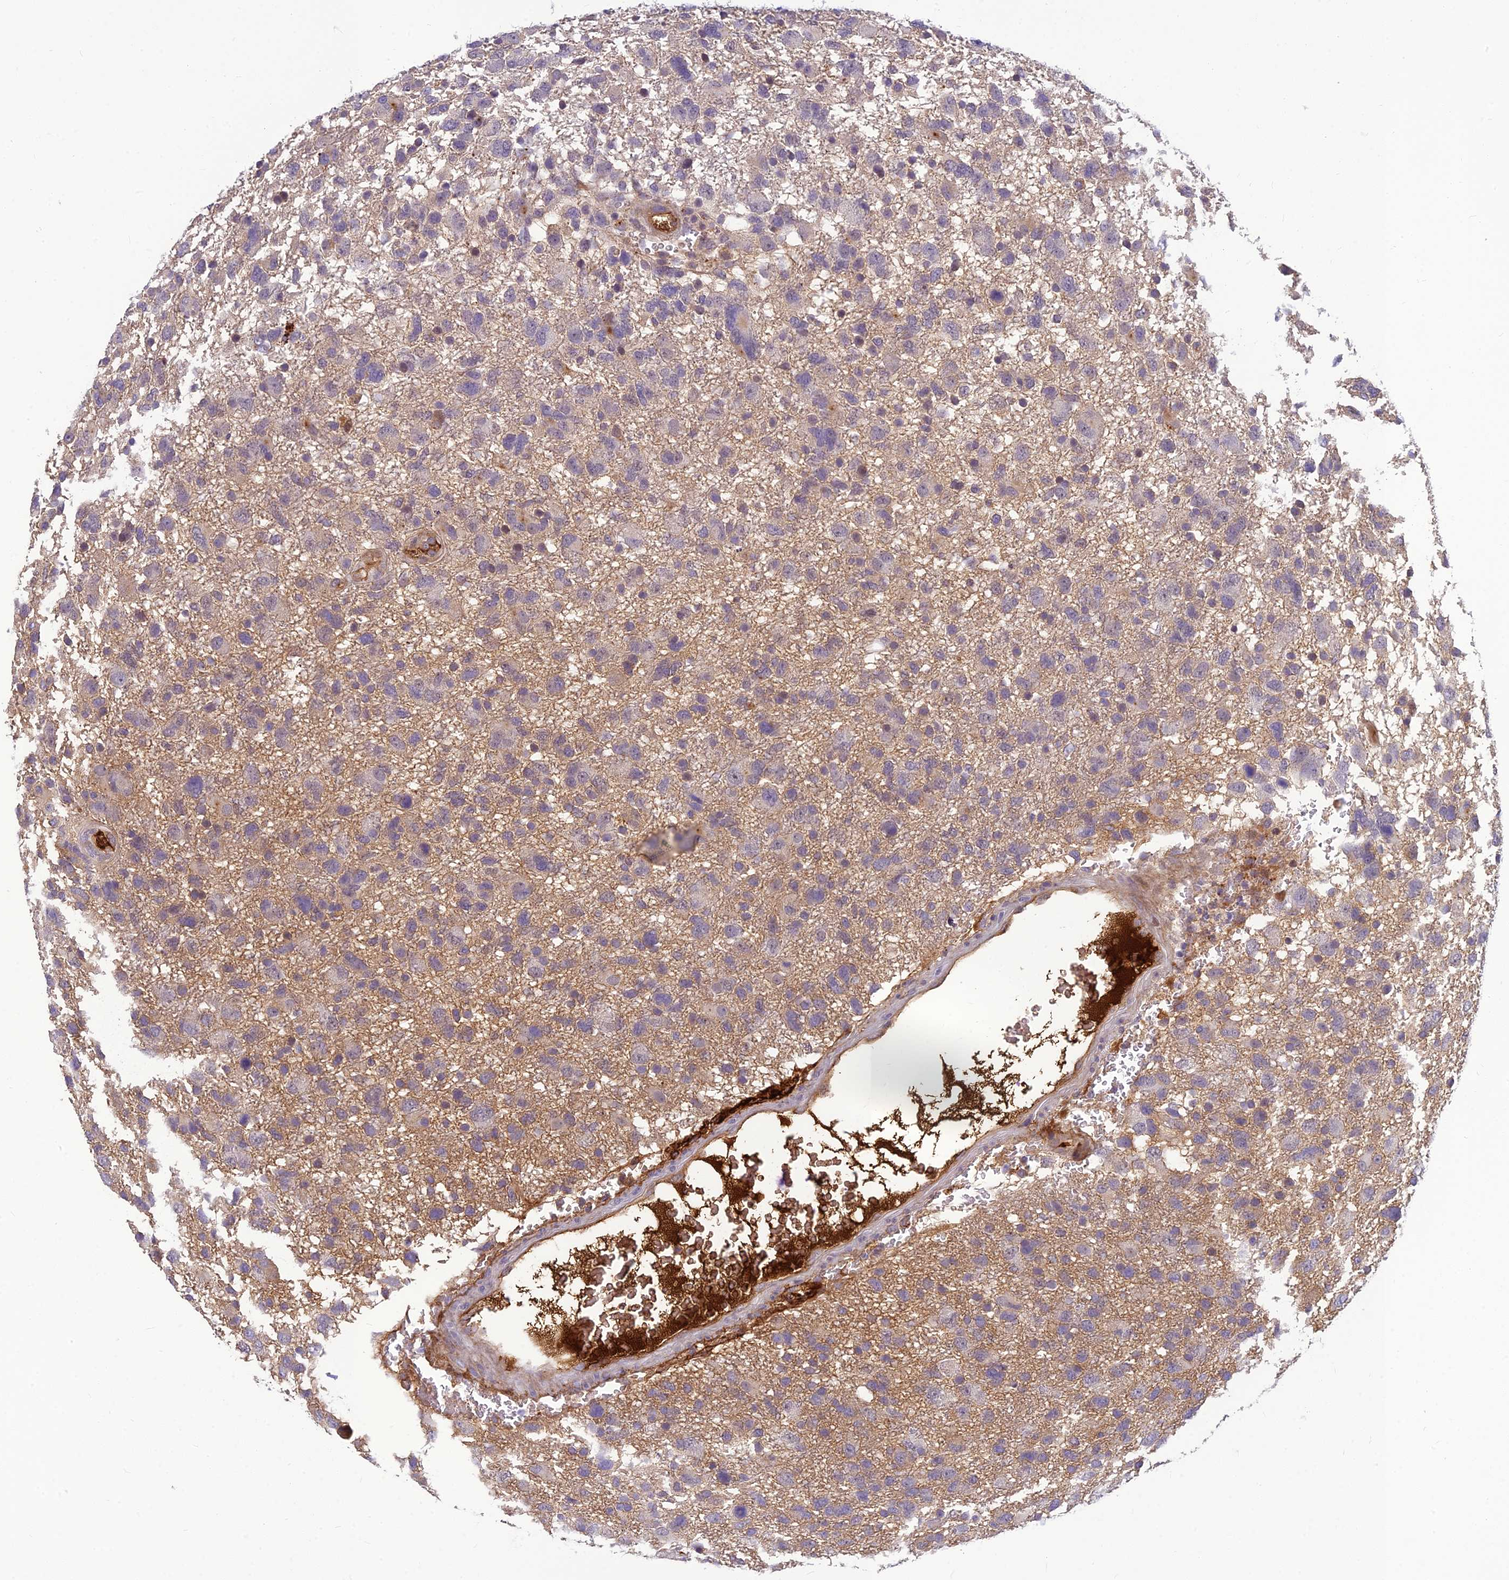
{"staining": {"intensity": "weak", "quantity": "<25%", "location": "cytoplasmic/membranous"}, "tissue": "glioma", "cell_type": "Tumor cells", "image_type": "cancer", "snomed": [{"axis": "morphology", "description": "Glioma, malignant, High grade"}, {"axis": "topography", "description": "Brain"}], "caption": "This is an immunohistochemistry (IHC) histopathology image of human glioma. There is no positivity in tumor cells.", "gene": "CLEC11A", "patient": {"sex": "male", "age": 61}}